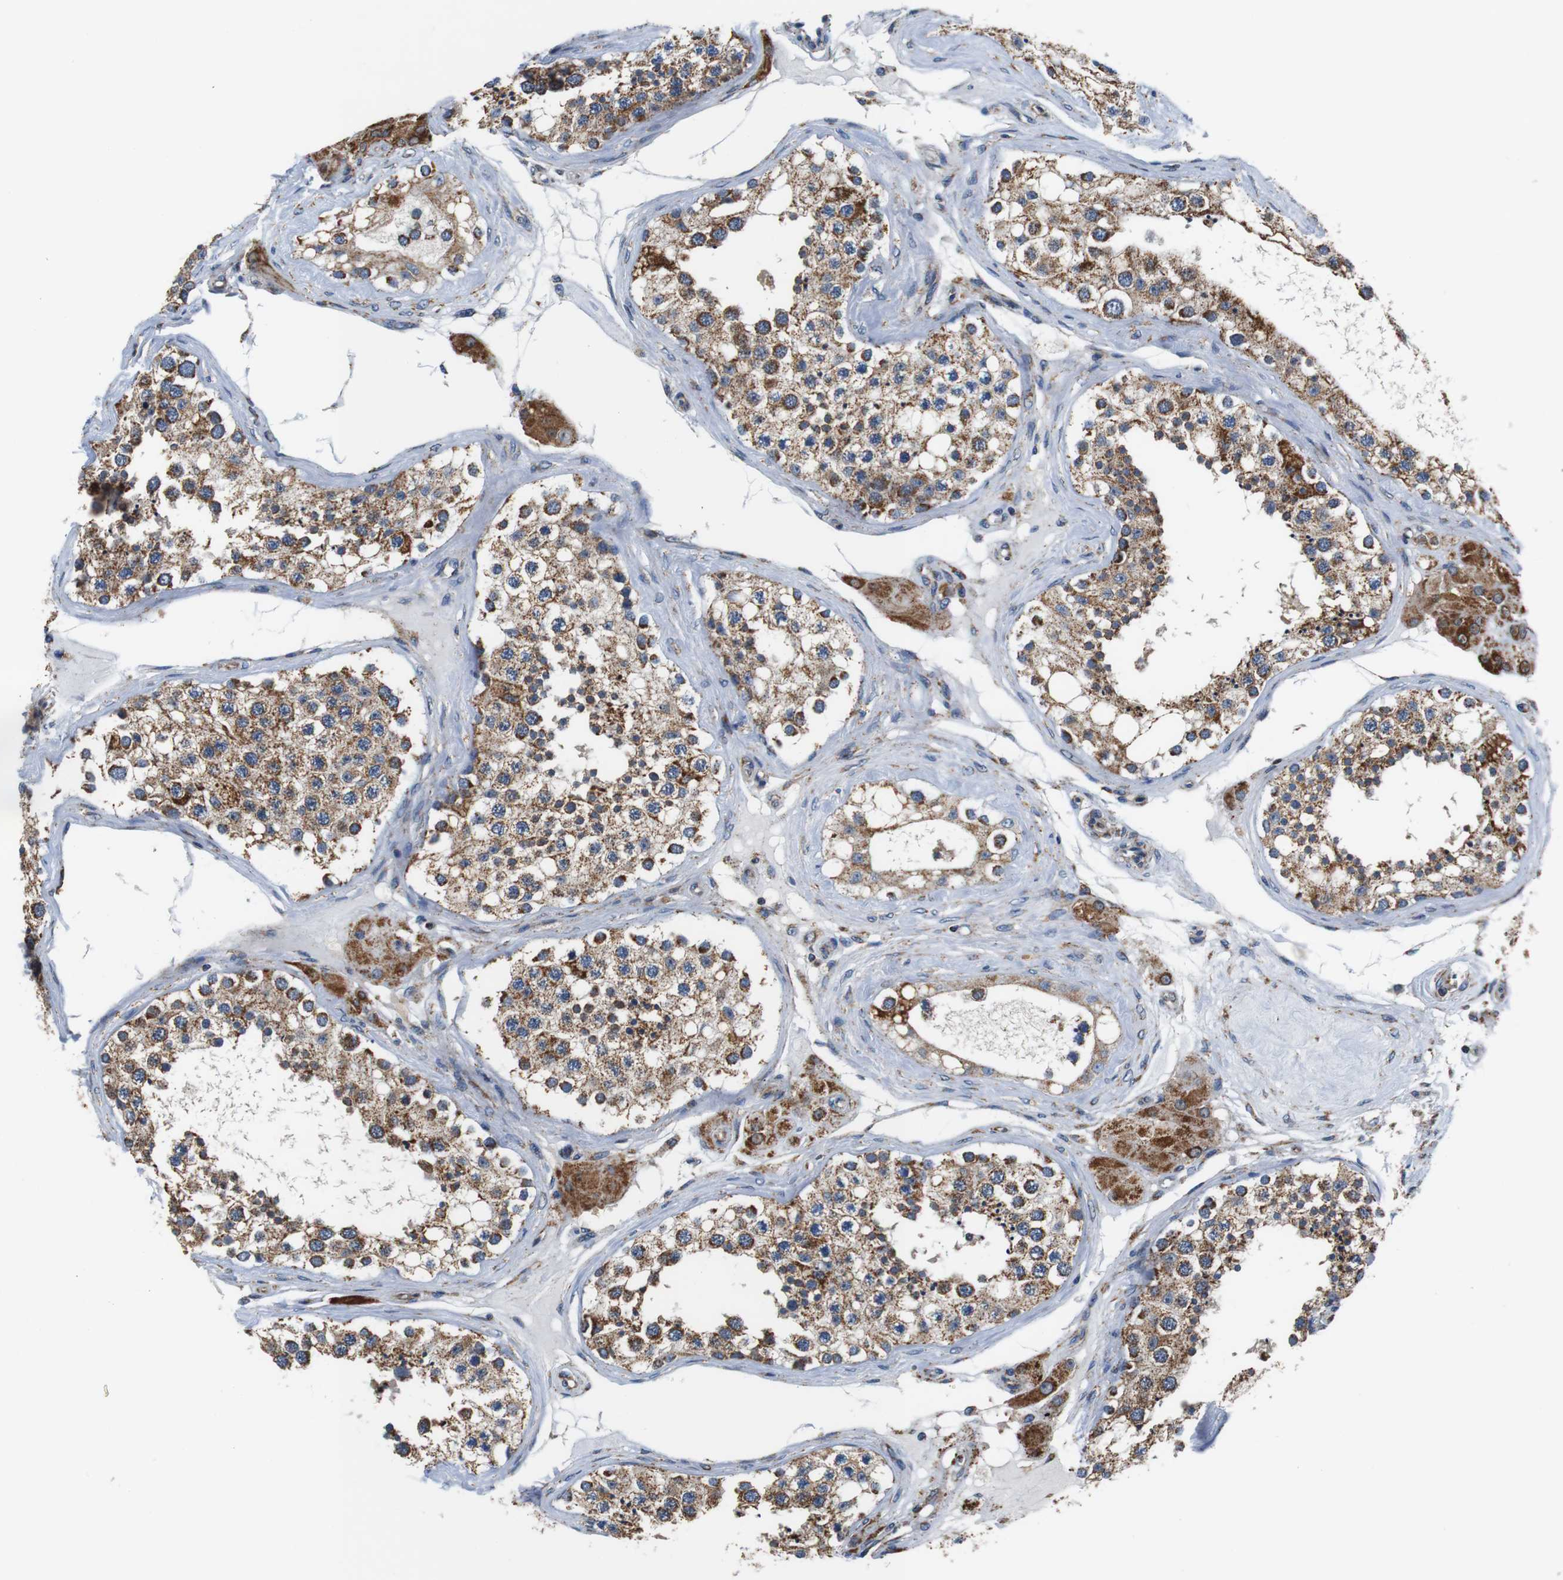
{"staining": {"intensity": "moderate", "quantity": ">75%", "location": "cytoplasmic/membranous"}, "tissue": "testis", "cell_type": "Cells in seminiferous ducts", "image_type": "normal", "snomed": [{"axis": "morphology", "description": "Normal tissue, NOS"}, {"axis": "topography", "description": "Testis"}], "caption": "This histopathology image displays normal testis stained with immunohistochemistry (IHC) to label a protein in brown. The cytoplasmic/membranous of cells in seminiferous ducts show moderate positivity for the protein. Nuclei are counter-stained blue.", "gene": "LRP4", "patient": {"sex": "male", "age": 68}}